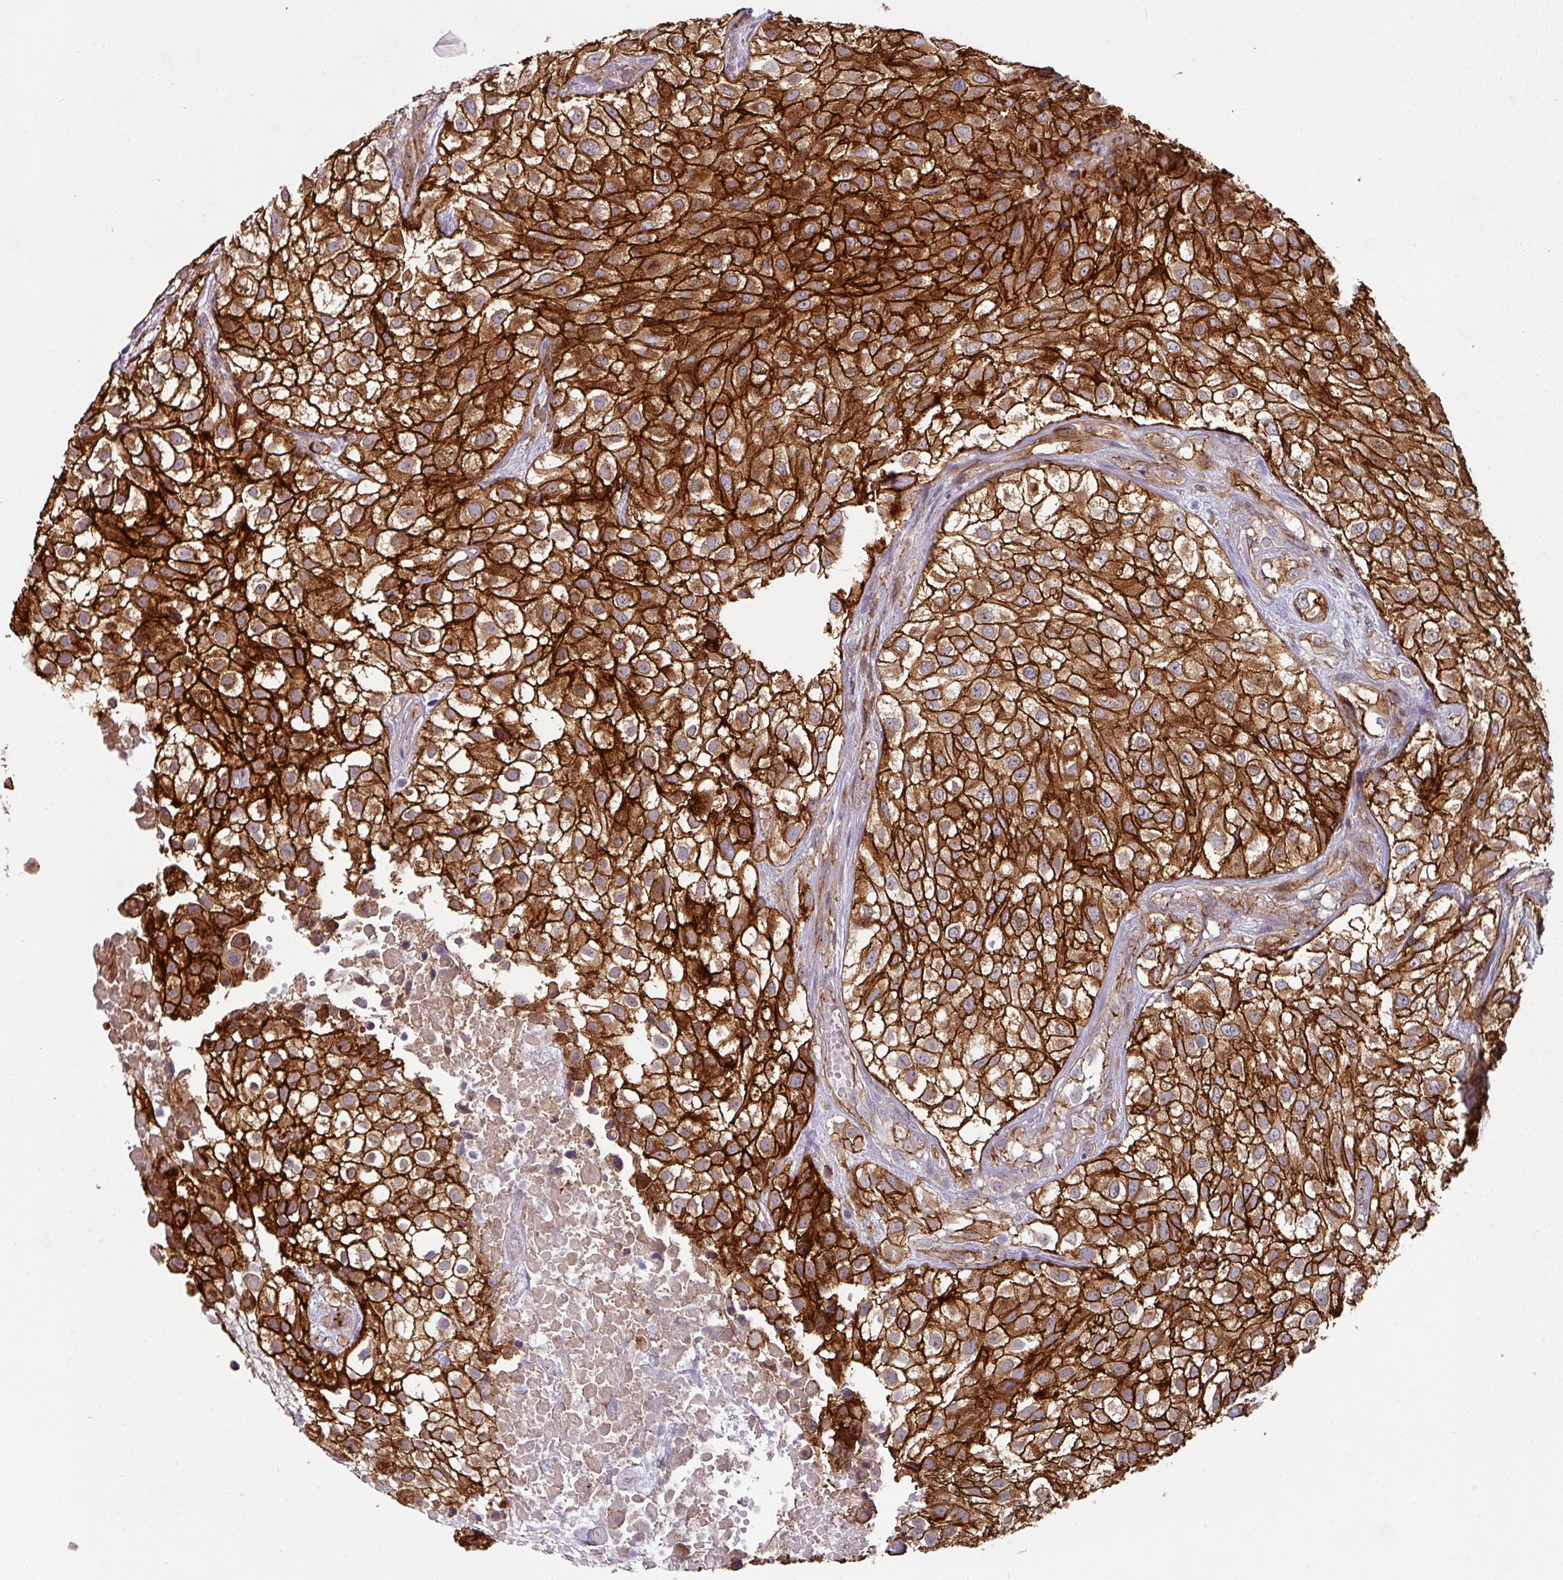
{"staining": {"intensity": "strong", "quantity": ">75%", "location": "cytoplasmic/membranous"}, "tissue": "urothelial cancer", "cell_type": "Tumor cells", "image_type": "cancer", "snomed": [{"axis": "morphology", "description": "Urothelial carcinoma, High grade"}, {"axis": "topography", "description": "Urinary bladder"}], "caption": "Immunohistochemistry of human urothelial cancer displays high levels of strong cytoplasmic/membranous expression in approximately >75% of tumor cells. The staining was performed using DAB to visualize the protein expression in brown, while the nuclei were stained in blue with hematoxylin (Magnification: 20x).", "gene": "JUP", "patient": {"sex": "male", "age": 56}}